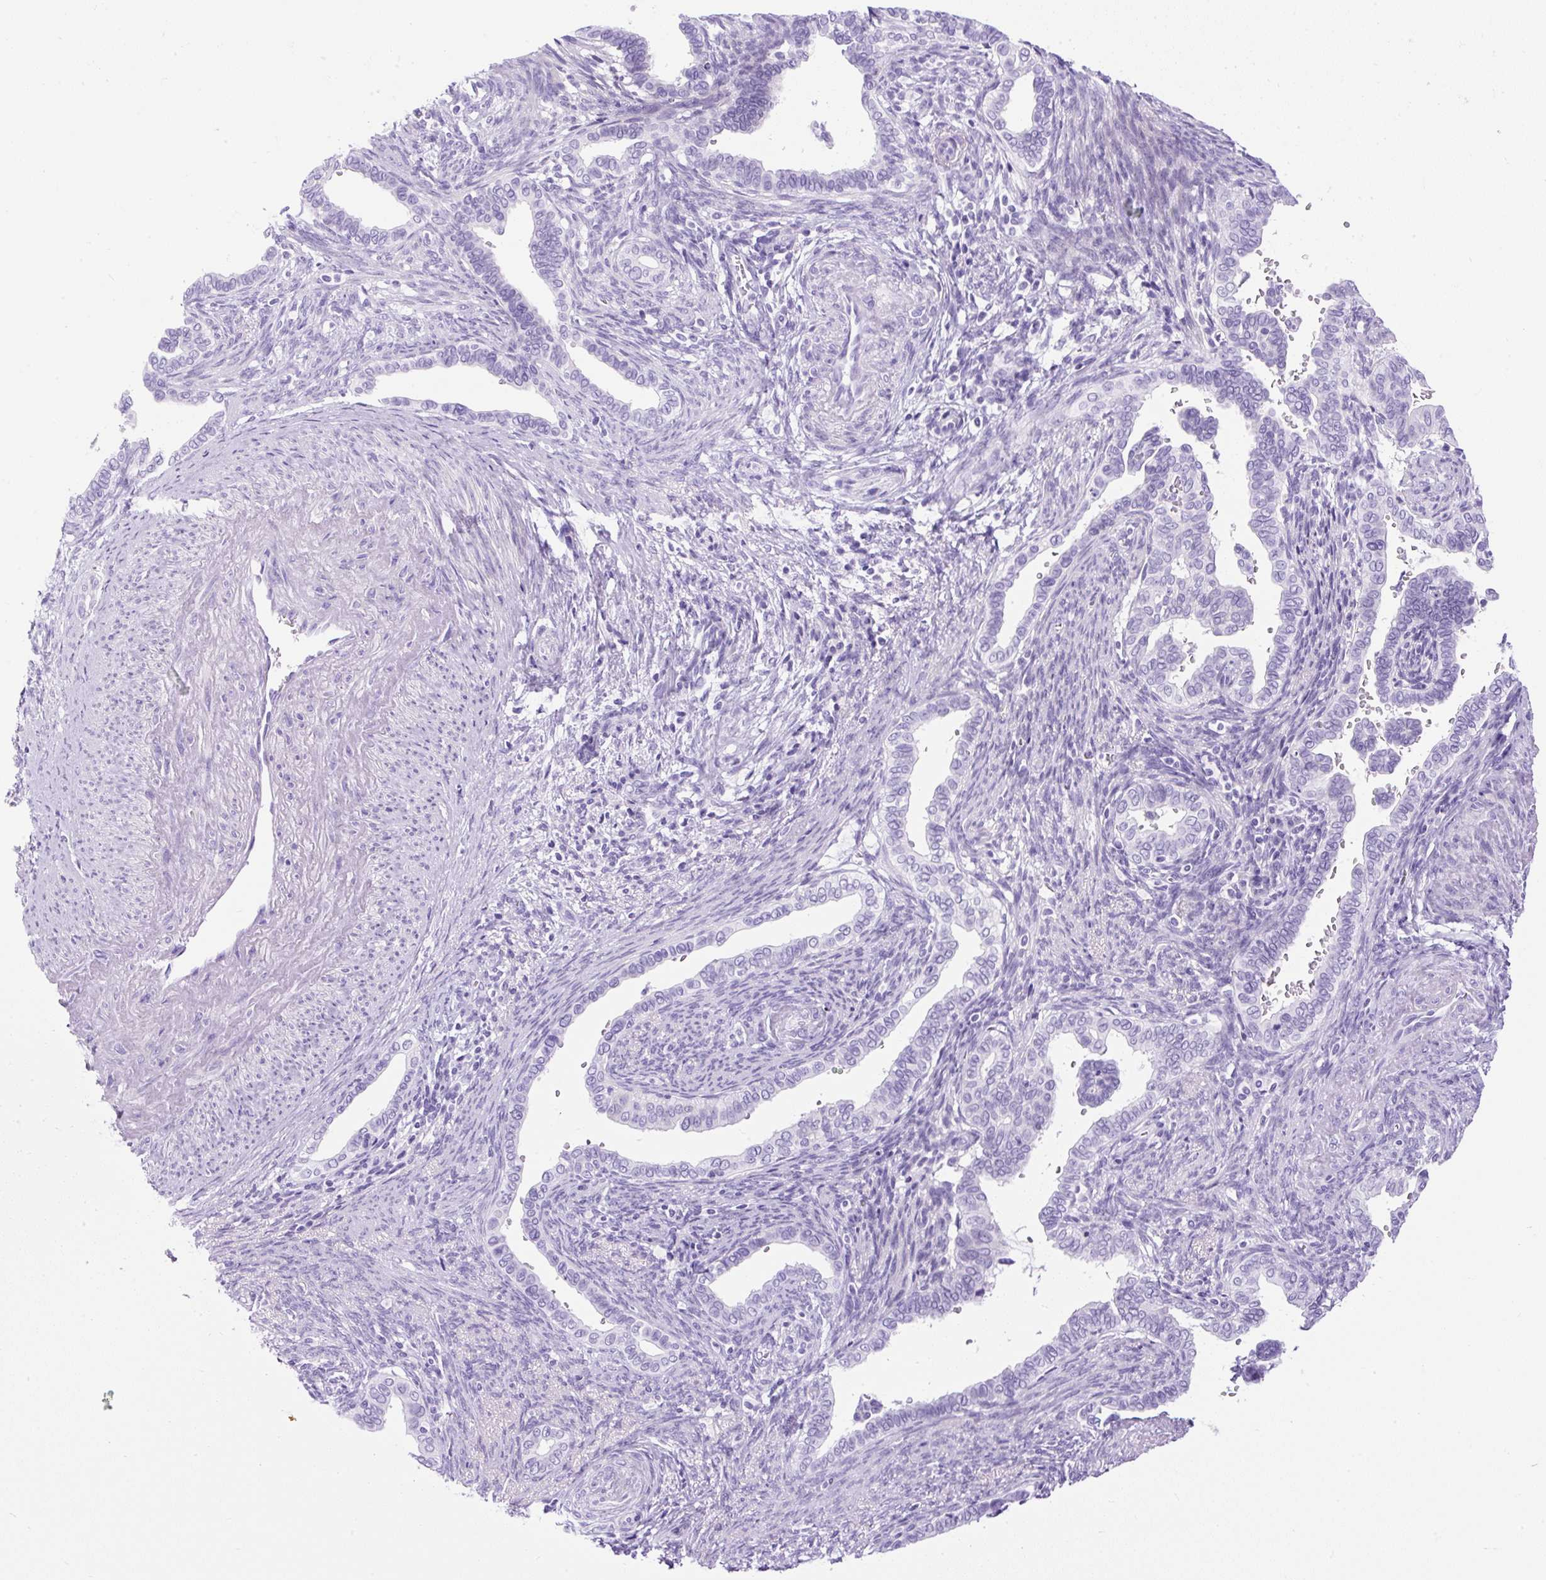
{"staining": {"intensity": "negative", "quantity": "none", "location": "none"}, "tissue": "cervical cancer", "cell_type": "Tumor cells", "image_type": "cancer", "snomed": [{"axis": "morphology", "description": "Adenocarcinoma, NOS"}, {"axis": "morphology", "description": "Adenocarcinoma, Low grade"}, {"axis": "topography", "description": "Cervix"}], "caption": "Photomicrograph shows no significant protein expression in tumor cells of adenocarcinoma (low-grade) (cervical).", "gene": "UPP1", "patient": {"sex": "female", "age": 35}}